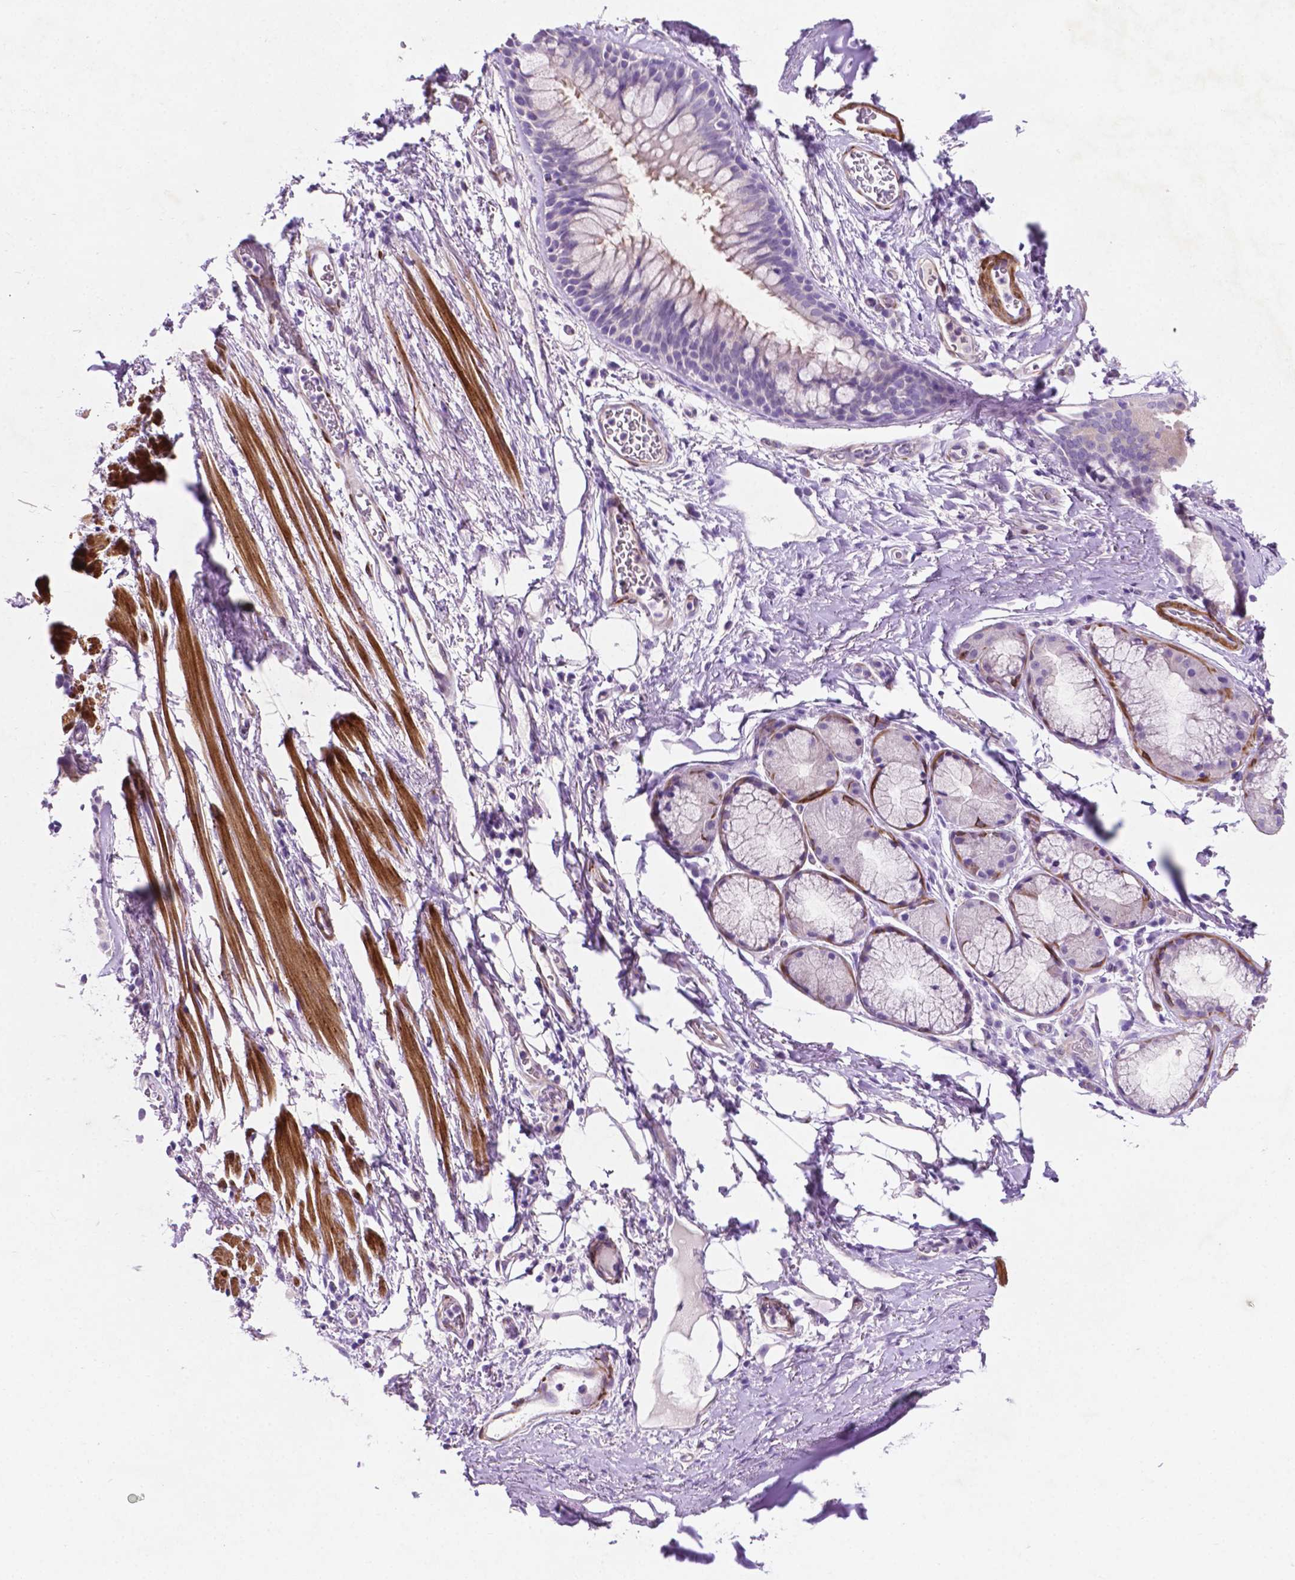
{"staining": {"intensity": "negative", "quantity": "none", "location": "none"}, "tissue": "adipose tissue", "cell_type": "Adipocytes", "image_type": "normal", "snomed": [{"axis": "morphology", "description": "Normal tissue, NOS"}, {"axis": "topography", "description": "Bronchus"}, {"axis": "topography", "description": "Lung"}], "caption": "Adipose tissue stained for a protein using IHC shows no staining adipocytes.", "gene": "ASPG", "patient": {"sex": "female", "age": 57}}